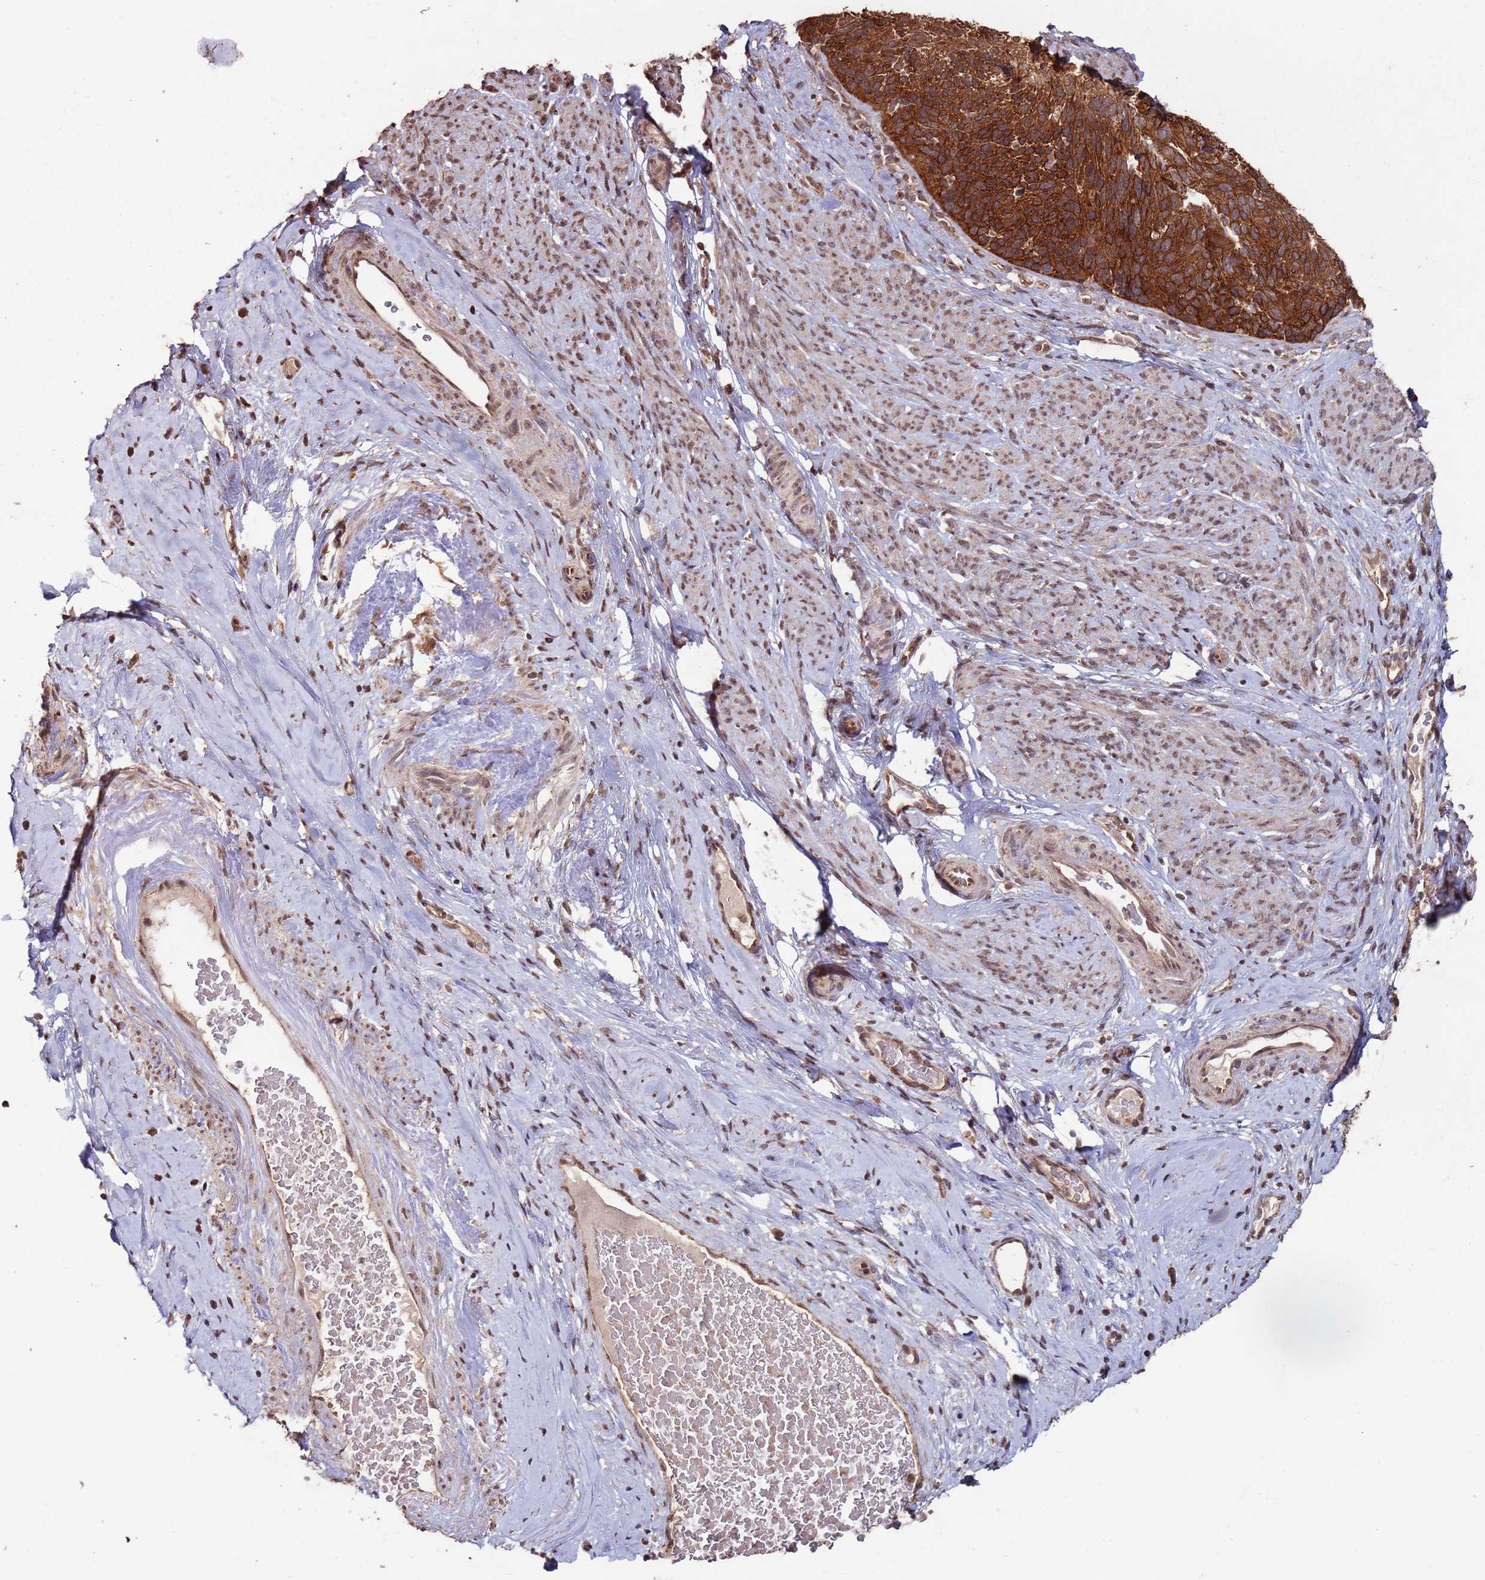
{"staining": {"intensity": "strong", "quantity": ">75%", "location": "cytoplasmic/membranous"}, "tissue": "cervical cancer", "cell_type": "Tumor cells", "image_type": "cancer", "snomed": [{"axis": "morphology", "description": "Squamous cell carcinoma, NOS"}, {"axis": "topography", "description": "Cervix"}], "caption": "Immunohistochemistry (DAB (3,3'-diaminobenzidine)) staining of cervical cancer demonstrates strong cytoplasmic/membranous protein staining in approximately >75% of tumor cells. Nuclei are stained in blue.", "gene": "PRR7", "patient": {"sex": "female", "age": 80}}